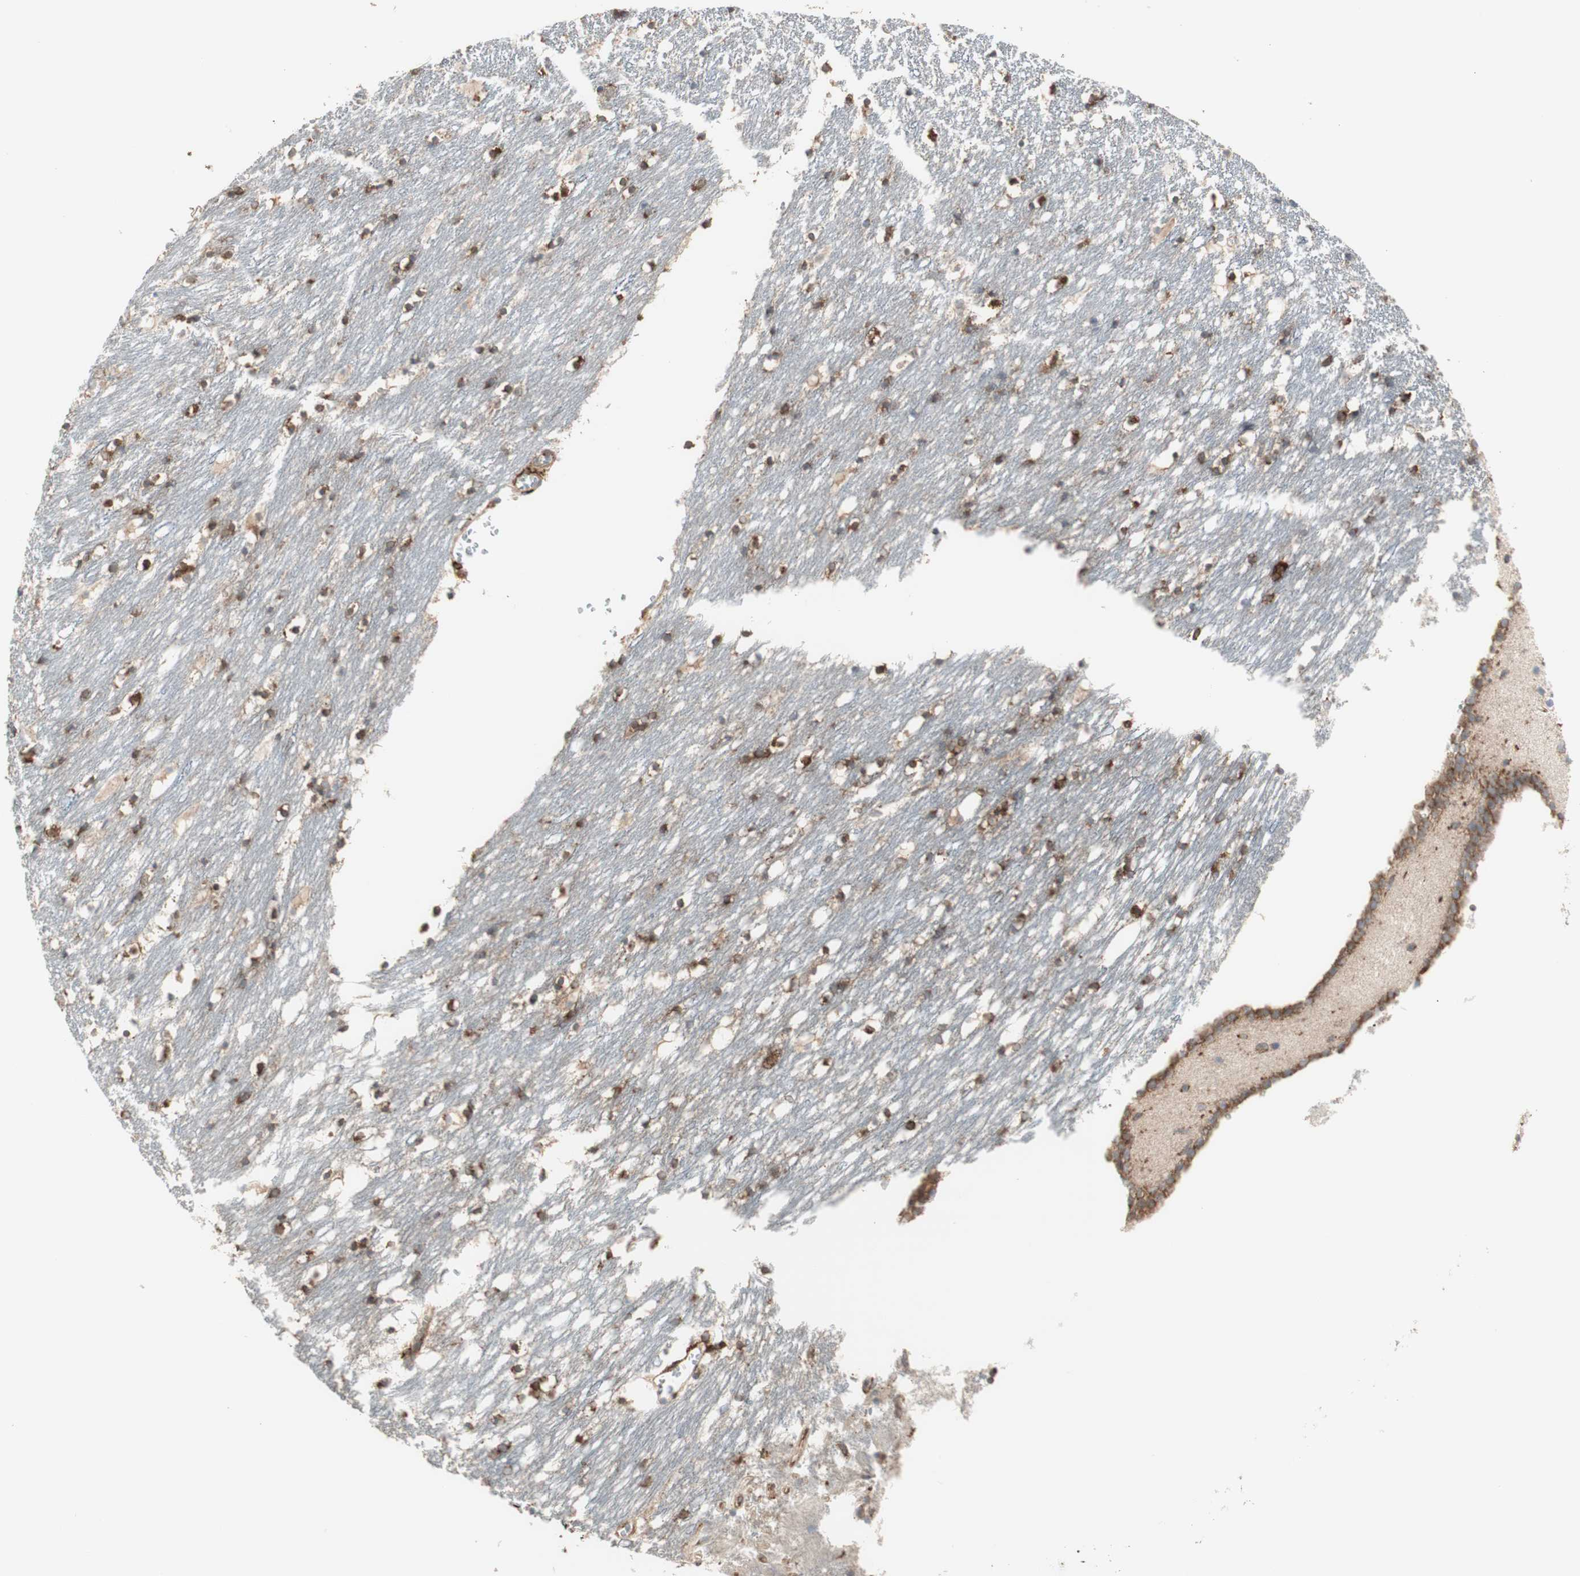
{"staining": {"intensity": "moderate", "quantity": ">75%", "location": "cytoplasmic/membranous"}, "tissue": "caudate", "cell_type": "Glial cells", "image_type": "normal", "snomed": [{"axis": "morphology", "description": "Normal tissue, NOS"}, {"axis": "topography", "description": "Lateral ventricle wall"}], "caption": "Immunohistochemistry (IHC) of unremarkable human caudate displays medium levels of moderate cytoplasmic/membranous positivity in approximately >75% of glial cells.", "gene": "RRBP1", "patient": {"sex": "male", "age": 45}}